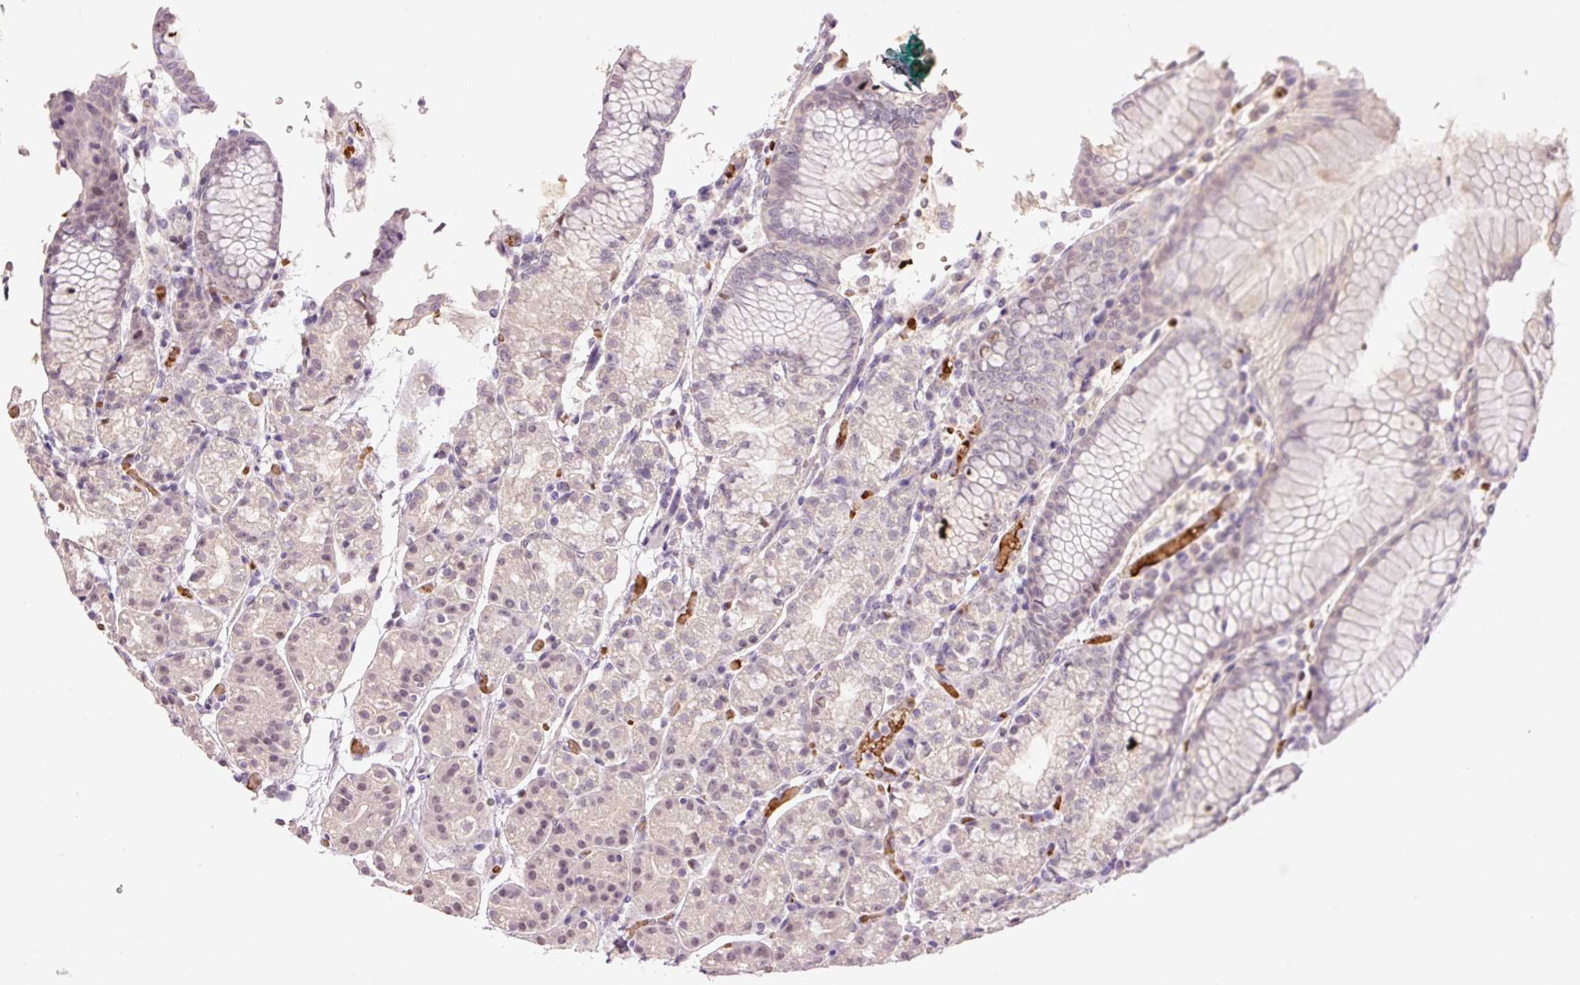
{"staining": {"intensity": "moderate", "quantity": "<25%", "location": "nuclear"}, "tissue": "stomach", "cell_type": "Glandular cells", "image_type": "normal", "snomed": [{"axis": "morphology", "description": "Normal tissue, NOS"}, {"axis": "topography", "description": "Stomach"}], "caption": "Glandular cells reveal low levels of moderate nuclear expression in approximately <25% of cells in normal human stomach. (brown staining indicates protein expression, while blue staining denotes nuclei).", "gene": "LY6G6D", "patient": {"sex": "female", "age": 57}}